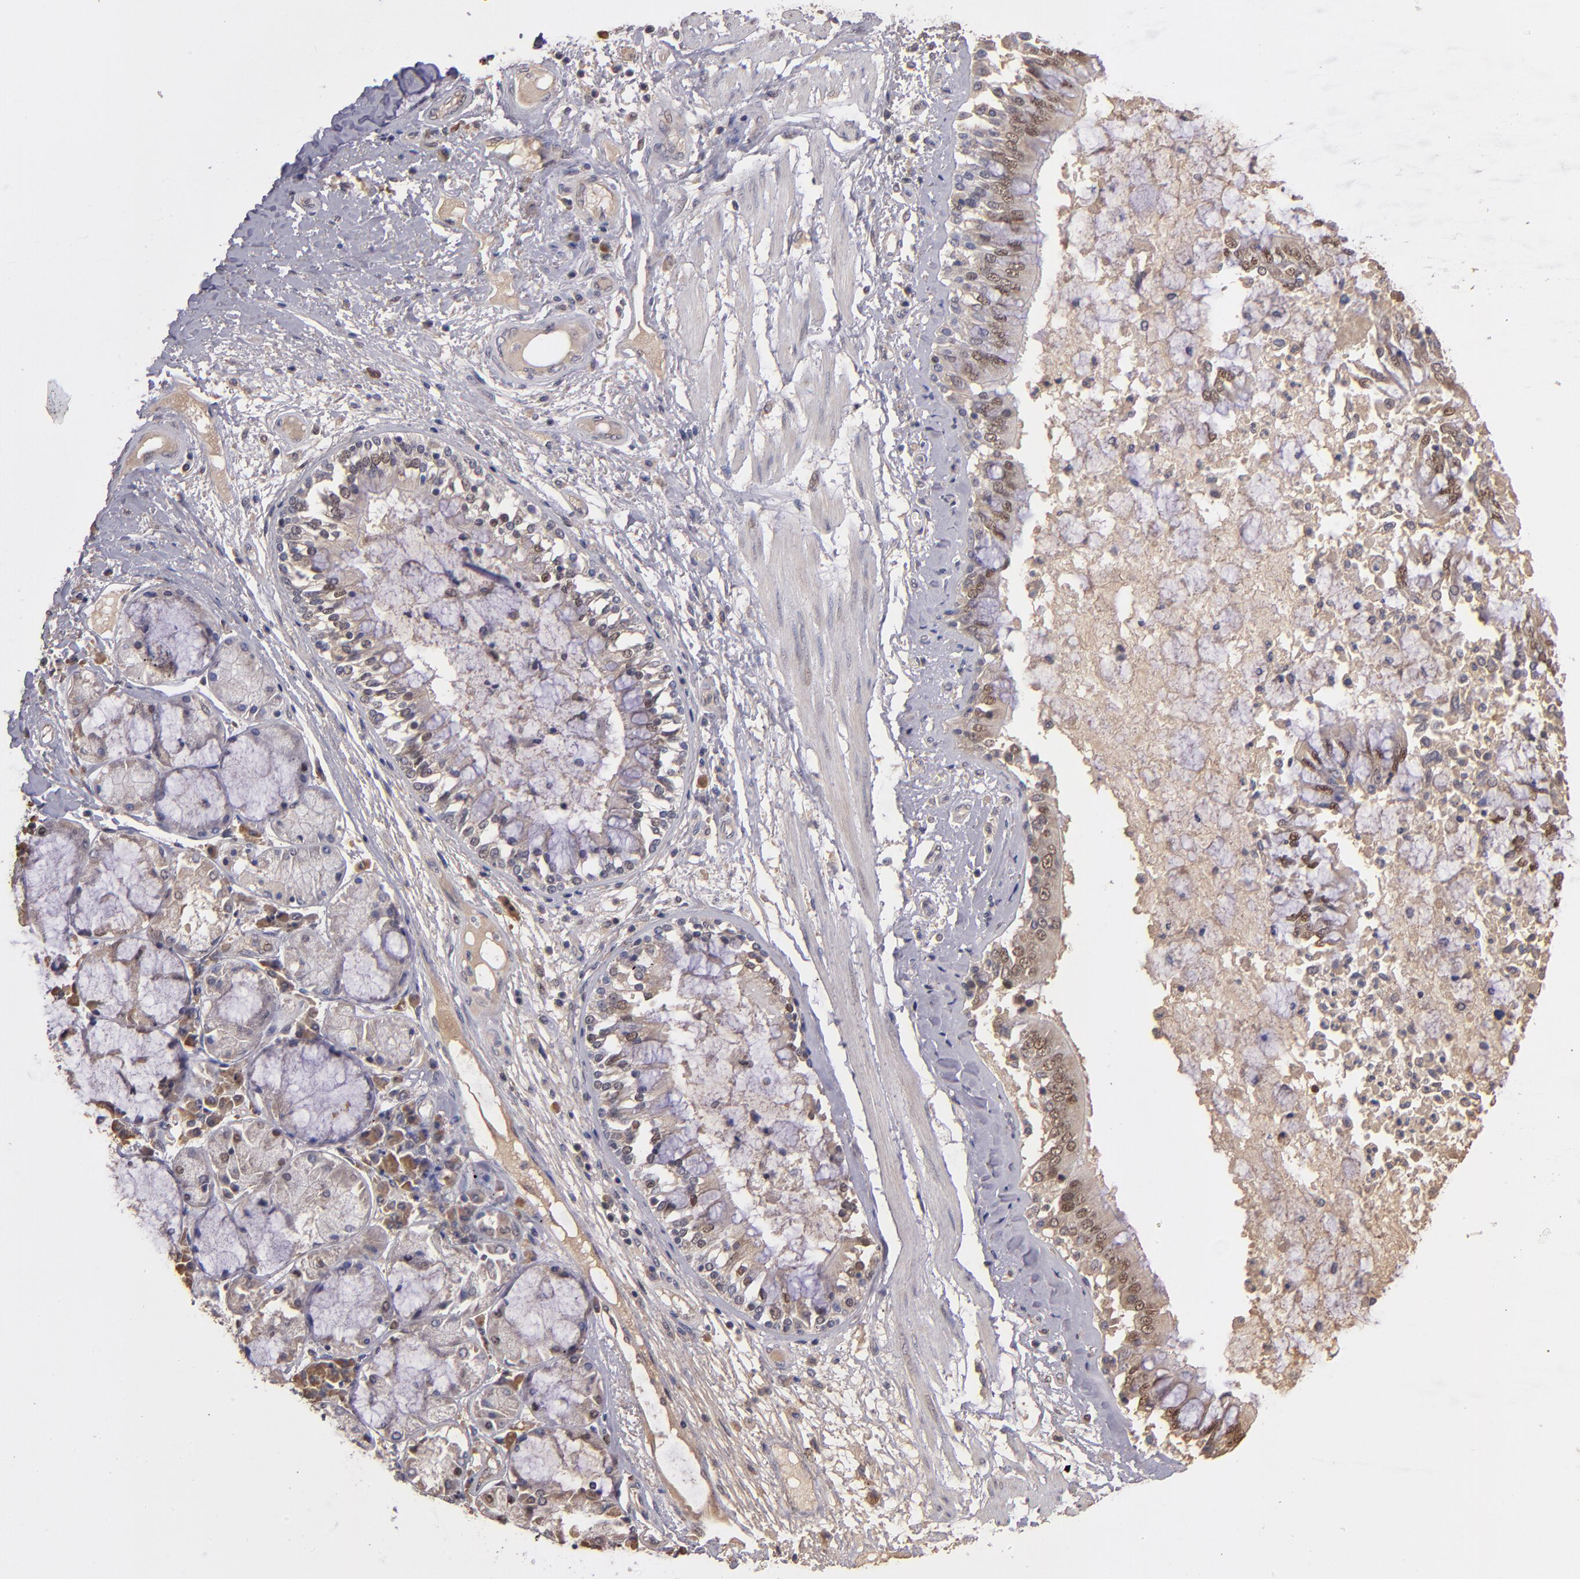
{"staining": {"intensity": "moderate", "quantity": ">75%", "location": "cytoplasmic/membranous,nuclear"}, "tissue": "bronchus", "cell_type": "Respiratory epithelial cells", "image_type": "normal", "snomed": [{"axis": "morphology", "description": "Normal tissue, NOS"}, {"axis": "topography", "description": "Cartilage tissue"}, {"axis": "topography", "description": "Bronchus"}, {"axis": "topography", "description": "Lung"}], "caption": "Immunohistochemical staining of unremarkable bronchus exhibits >75% levels of moderate cytoplasmic/membranous,nuclear protein staining in about >75% of respiratory epithelial cells. The protein of interest is shown in brown color, while the nuclei are stained blue.", "gene": "ABHD12B", "patient": {"sex": "female", "age": 49}}